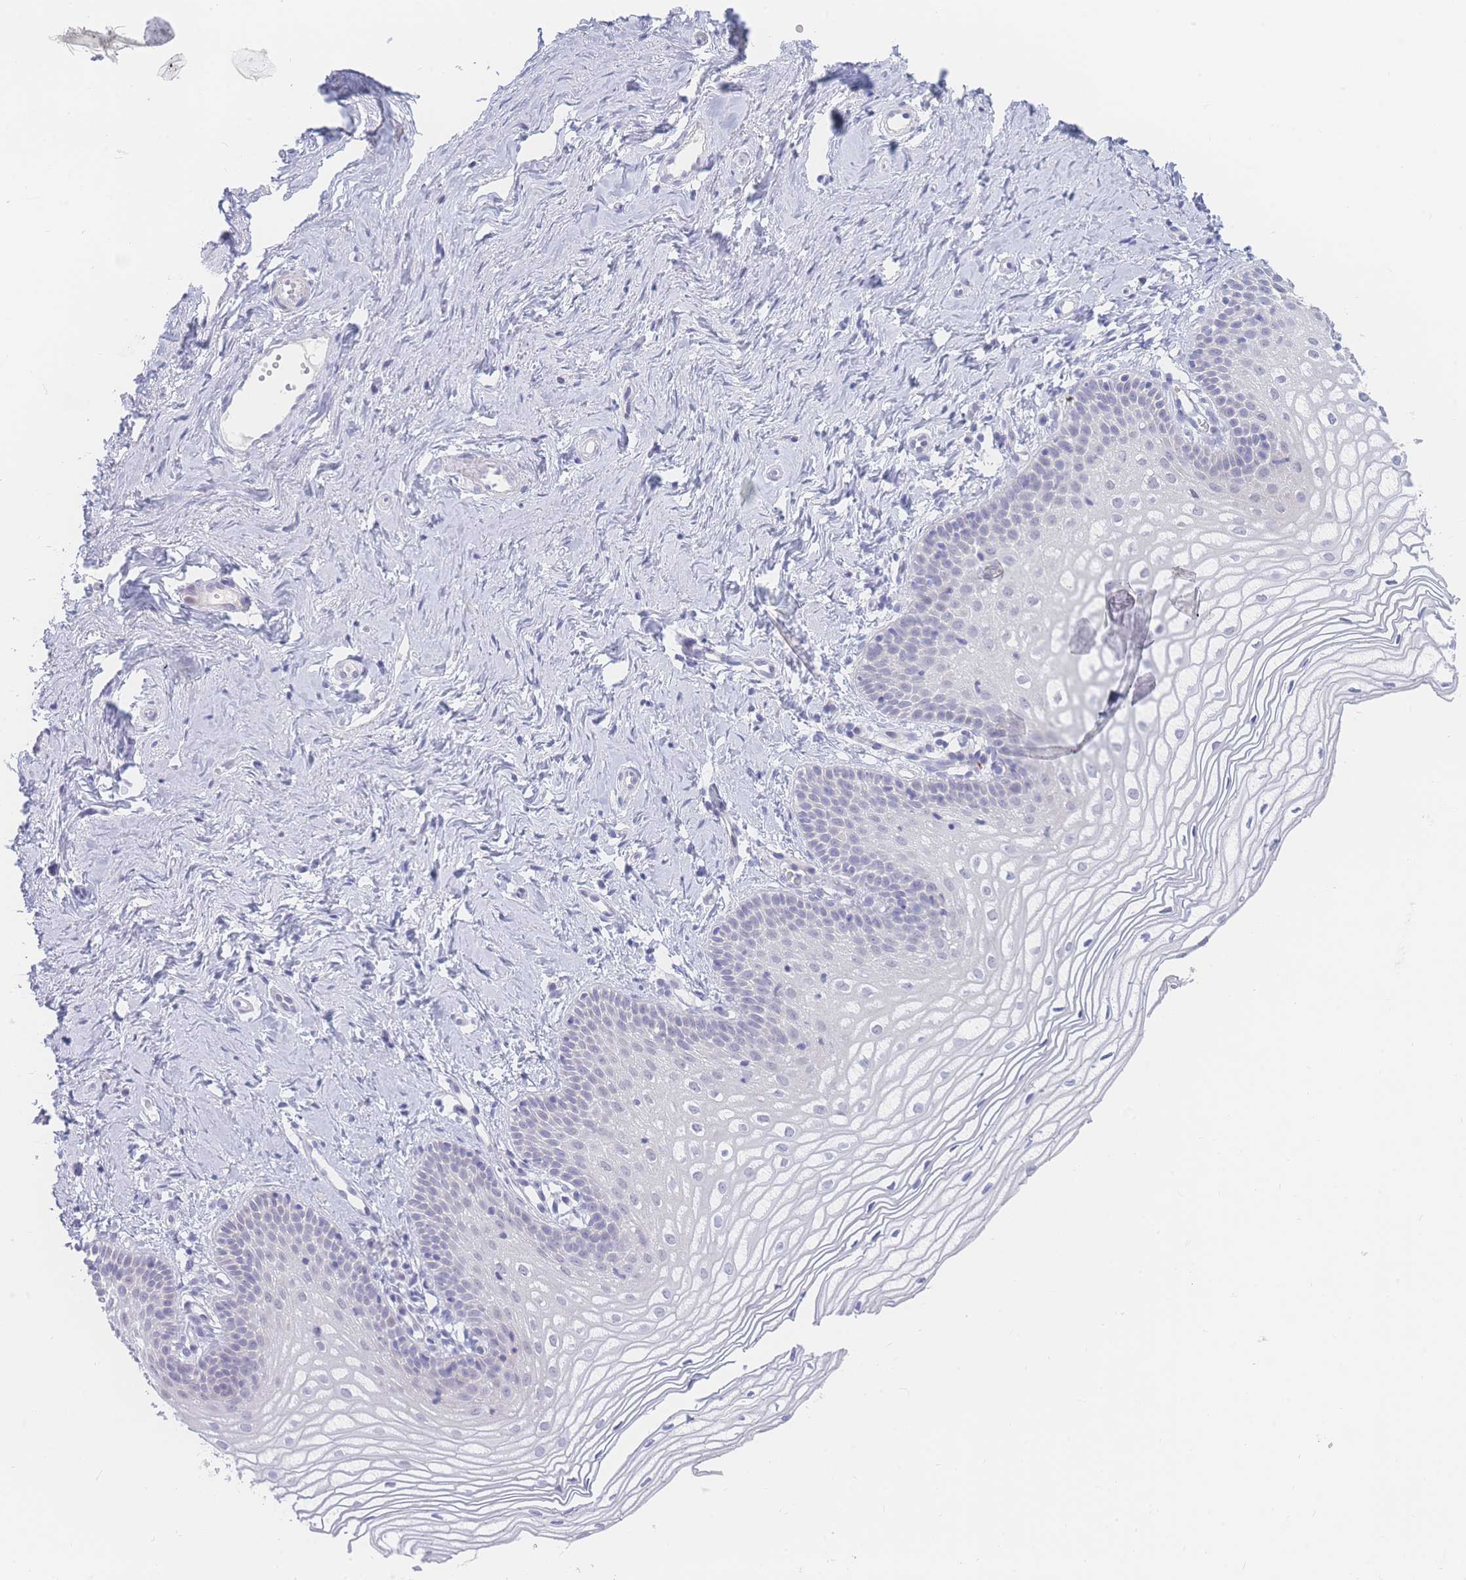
{"staining": {"intensity": "negative", "quantity": "none", "location": "none"}, "tissue": "vagina", "cell_type": "Squamous epithelial cells", "image_type": "normal", "snomed": [{"axis": "morphology", "description": "Normal tissue, NOS"}, {"axis": "topography", "description": "Vagina"}], "caption": "This histopathology image is of benign vagina stained with immunohistochemistry to label a protein in brown with the nuclei are counter-stained blue. There is no expression in squamous epithelial cells. (Stains: DAB (3,3'-diaminobenzidine) IHC with hematoxylin counter stain, Microscopy: brightfield microscopy at high magnification).", "gene": "PRSS22", "patient": {"sex": "female", "age": 56}}